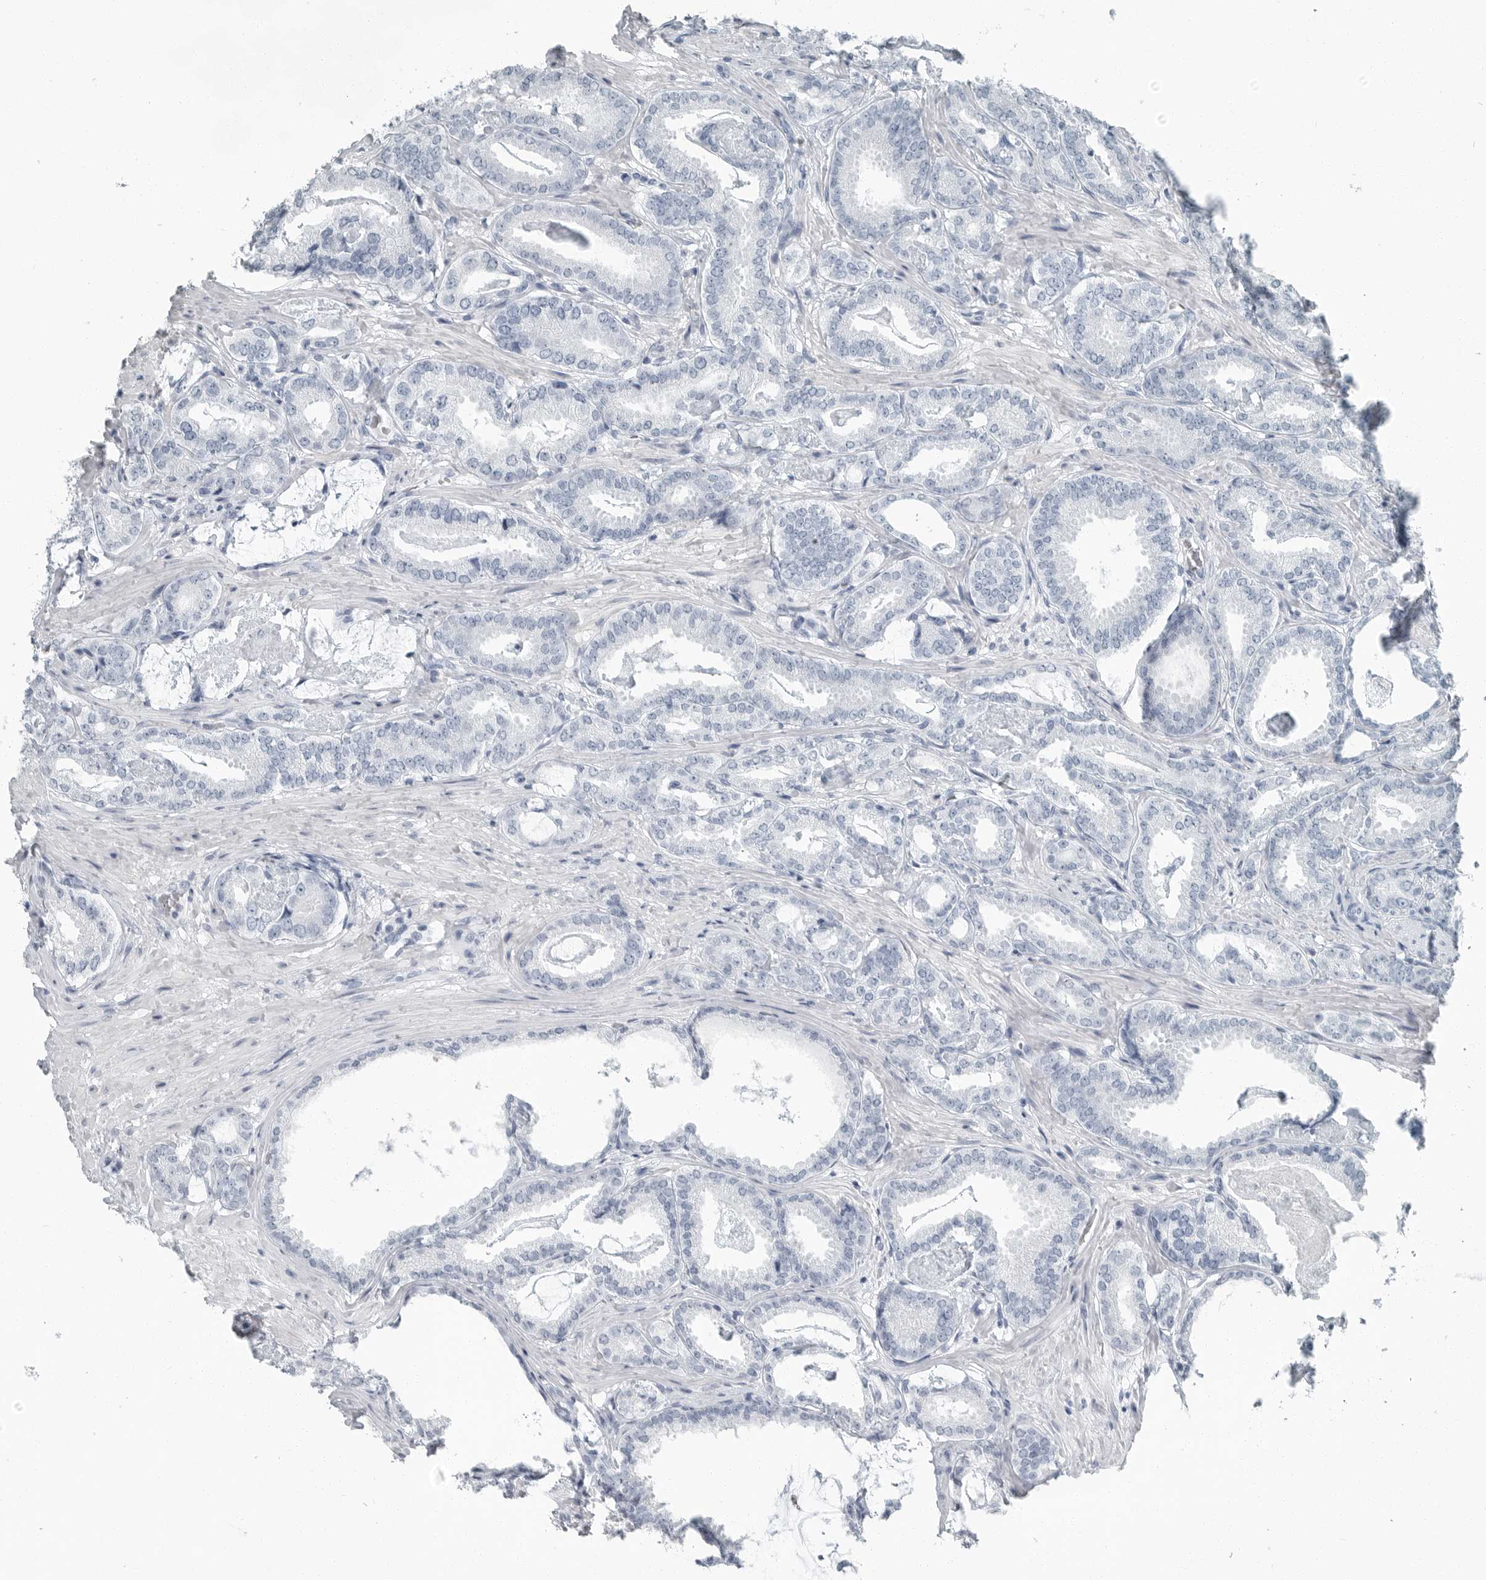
{"staining": {"intensity": "negative", "quantity": "none", "location": "none"}, "tissue": "prostate cancer", "cell_type": "Tumor cells", "image_type": "cancer", "snomed": [{"axis": "morphology", "description": "Adenocarcinoma, Low grade"}, {"axis": "topography", "description": "Prostate"}], "caption": "Tumor cells are negative for protein expression in human prostate cancer.", "gene": "FABP6", "patient": {"sex": "male", "age": 71}}